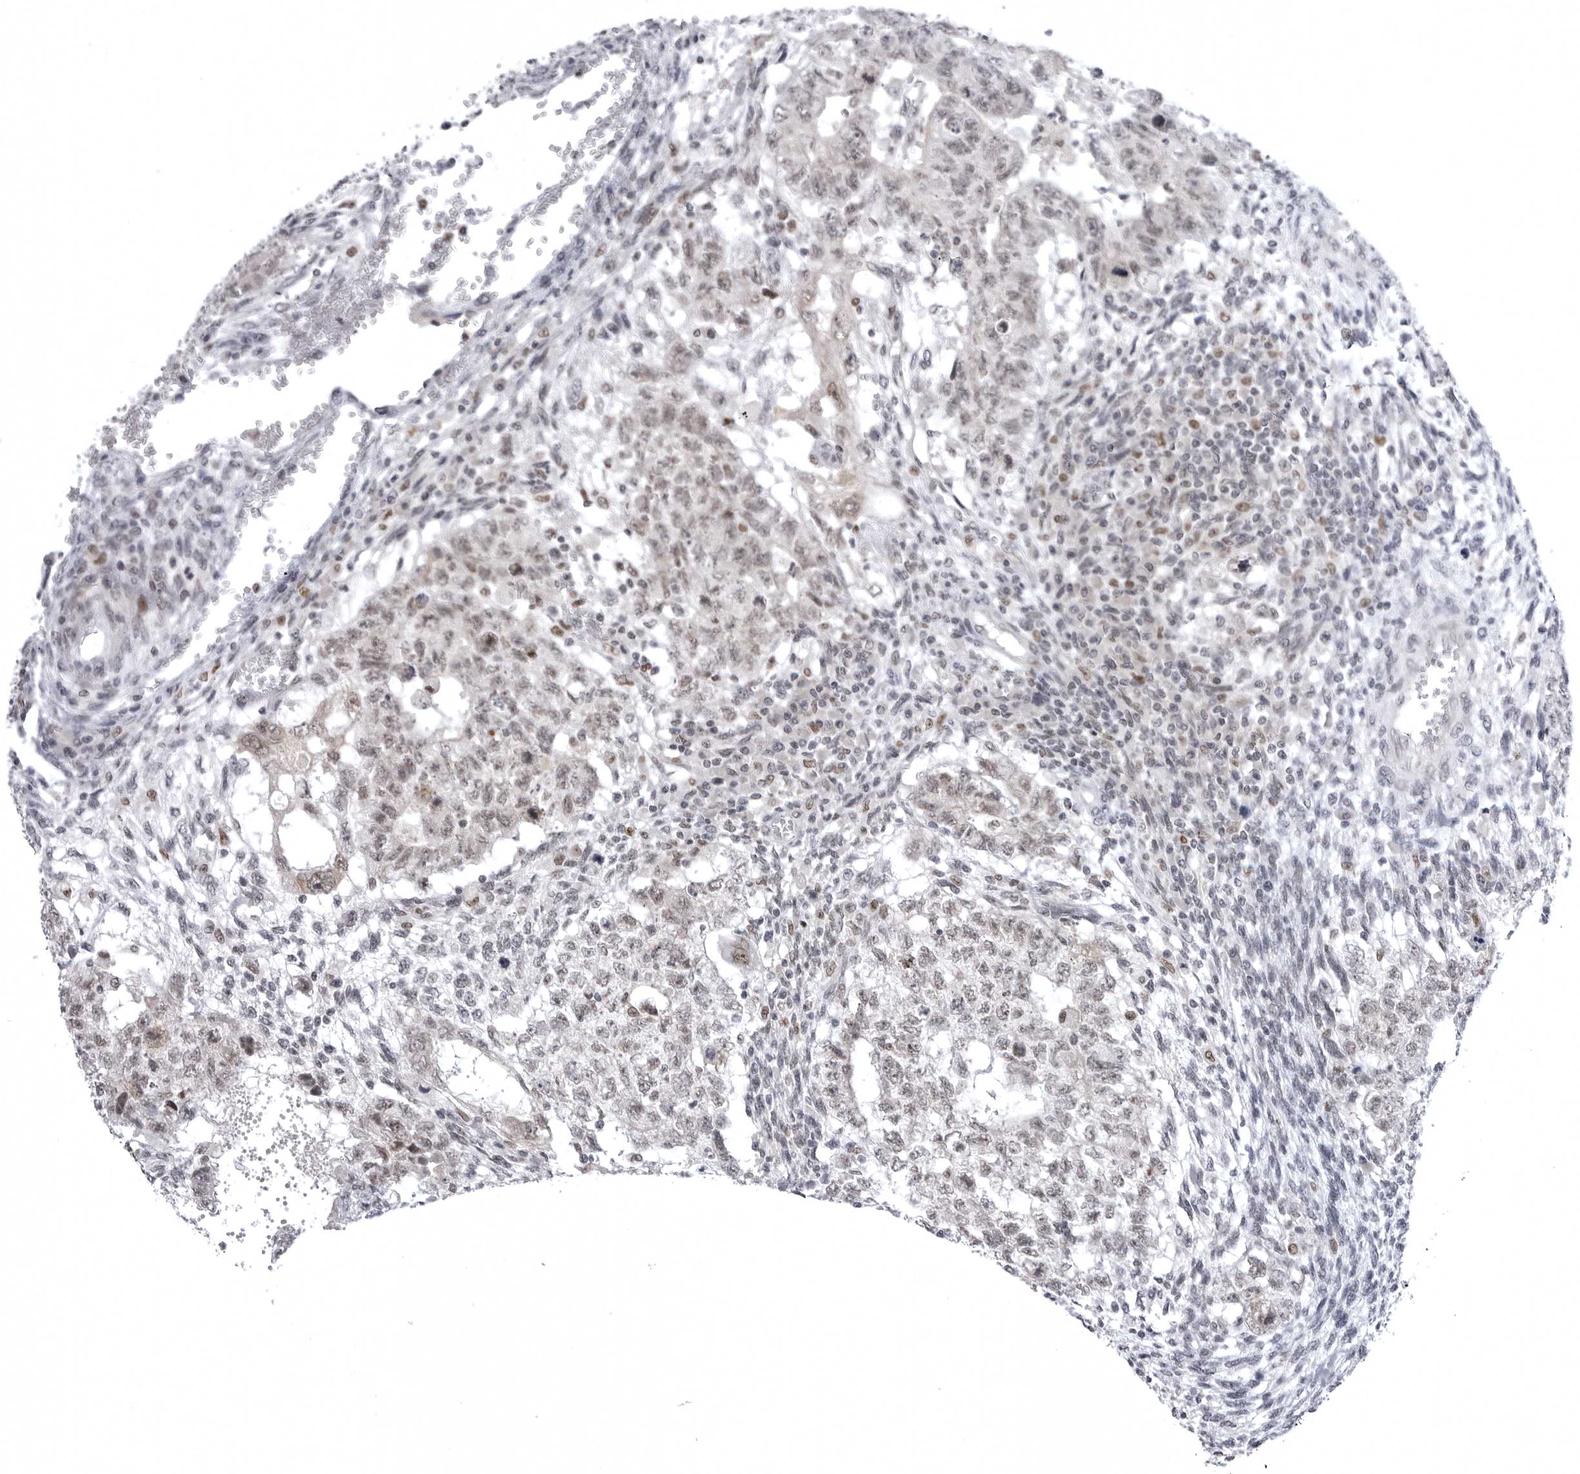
{"staining": {"intensity": "weak", "quantity": "25%-75%", "location": "nuclear"}, "tissue": "testis cancer", "cell_type": "Tumor cells", "image_type": "cancer", "snomed": [{"axis": "morphology", "description": "Normal tissue, NOS"}, {"axis": "morphology", "description": "Carcinoma, Embryonal, NOS"}, {"axis": "topography", "description": "Testis"}], "caption": "A high-resolution image shows IHC staining of testis cancer, which demonstrates weak nuclear staining in approximately 25%-75% of tumor cells. Immunohistochemistry (ihc) stains the protein of interest in brown and the nuclei are stained blue.", "gene": "PTK2B", "patient": {"sex": "male", "age": 36}}